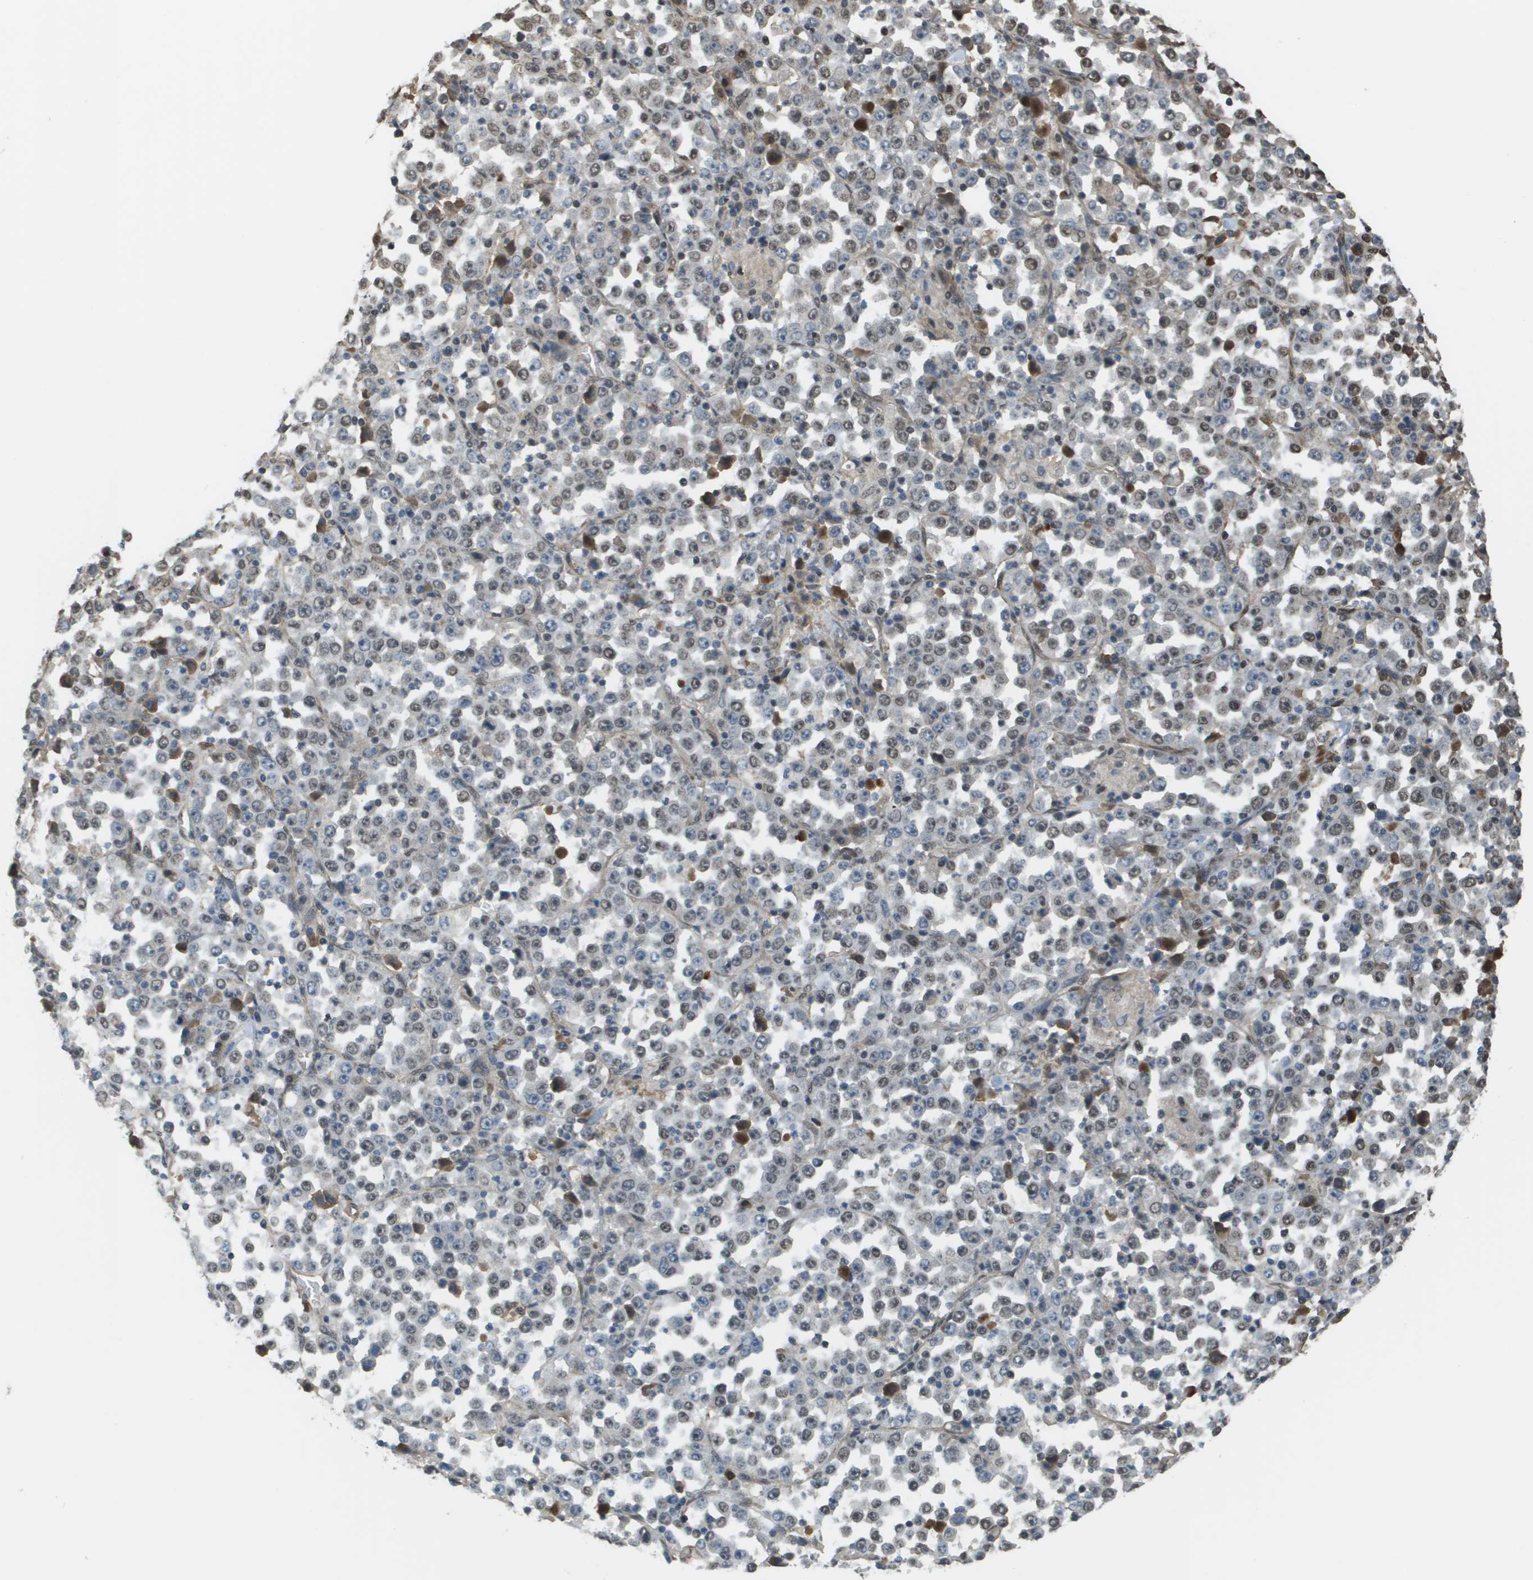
{"staining": {"intensity": "weak", "quantity": "25%-75%", "location": "nuclear"}, "tissue": "stomach cancer", "cell_type": "Tumor cells", "image_type": "cancer", "snomed": [{"axis": "morphology", "description": "Normal tissue, NOS"}, {"axis": "morphology", "description": "Adenocarcinoma, NOS"}, {"axis": "topography", "description": "Stomach, upper"}, {"axis": "topography", "description": "Stomach"}], "caption": "High-magnification brightfield microscopy of stomach cancer stained with DAB (brown) and counterstained with hematoxylin (blue). tumor cells exhibit weak nuclear expression is present in approximately25%-75% of cells.", "gene": "NDRG2", "patient": {"sex": "male", "age": 59}}